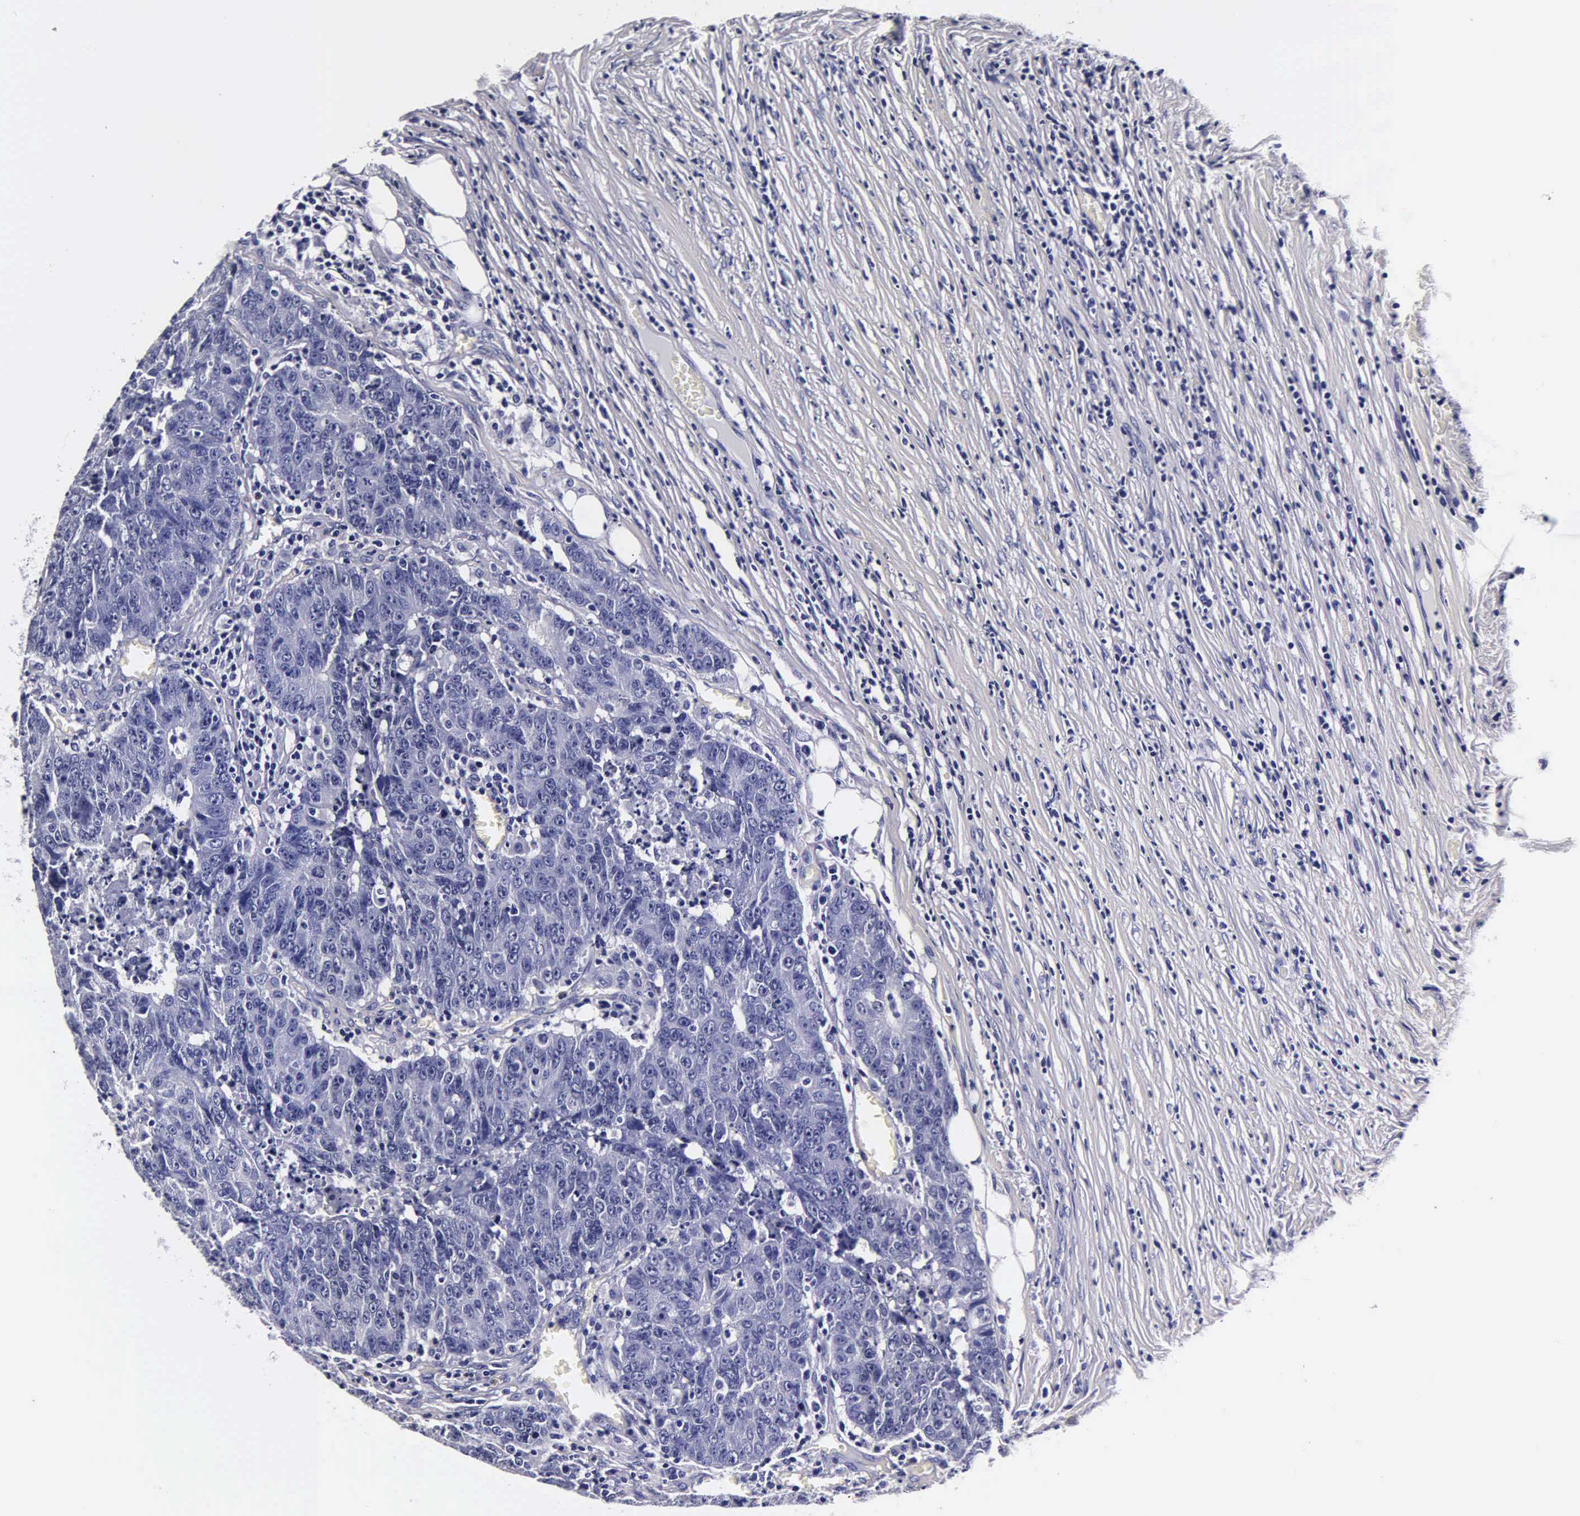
{"staining": {"intensity": "negative", "quantity": "none", "location": "none"}, "tissue": "colorectal cancer", "cell_type": "Tumor cells", "image_type": "cancer", "snomed": [{"axis": "morphology", "description": "Adenocarcinoma, NOS"}, {"axis": "topography", "description": "Colon"}], "caption": "The image demonstrates no significant staining in tumor cells of adenocarcinoma (colorectal).", "gene": "IAPP", "patient": {"sex": "female", "age": 53}}